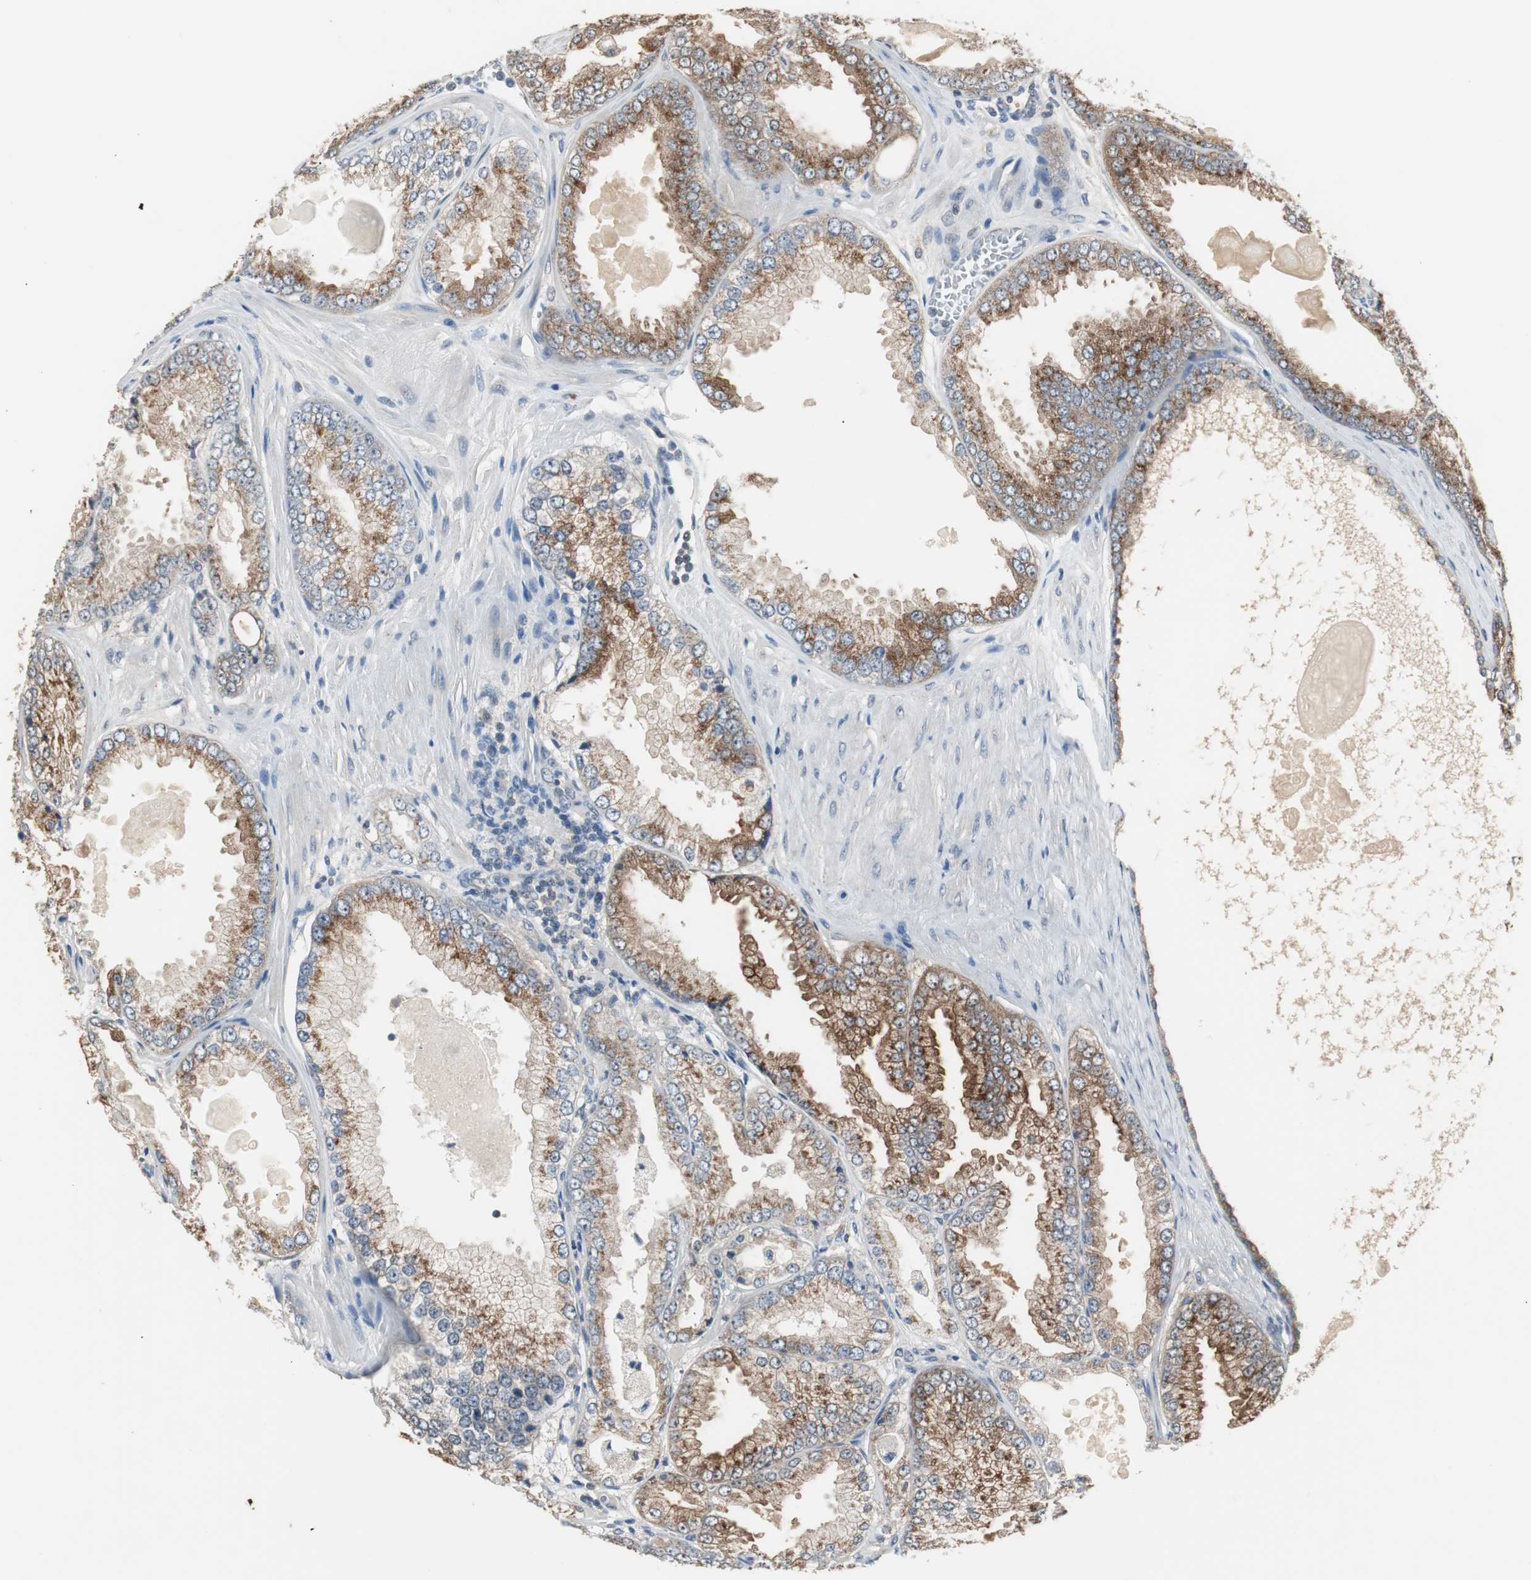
{"staining": {"intensity": "strong", "quantity": ">75%", "location": "cytoplasmic/membranous"}, "tissue": "prostate cancer", "cell_type": "Tumor cells", "image_type": "cancer", "snomed": [{"axis": "morphology", "description": "Adenocarcinoma, High grade"}, {"axis": "topography", "description": "Prostate"}], "caption": "A micrograph of human prostate adenocarcinoma (high-grade) stained for a protein displays strong cytoplasmic/membranous brown staining in tumor cells. The staining is performed using DAB brown chromogen to label protein expression. The nuclei are counter-stained blue using hematoxylin.", "gene": "PTPRN2", "patient": {"sex": "male", "age": 61}}